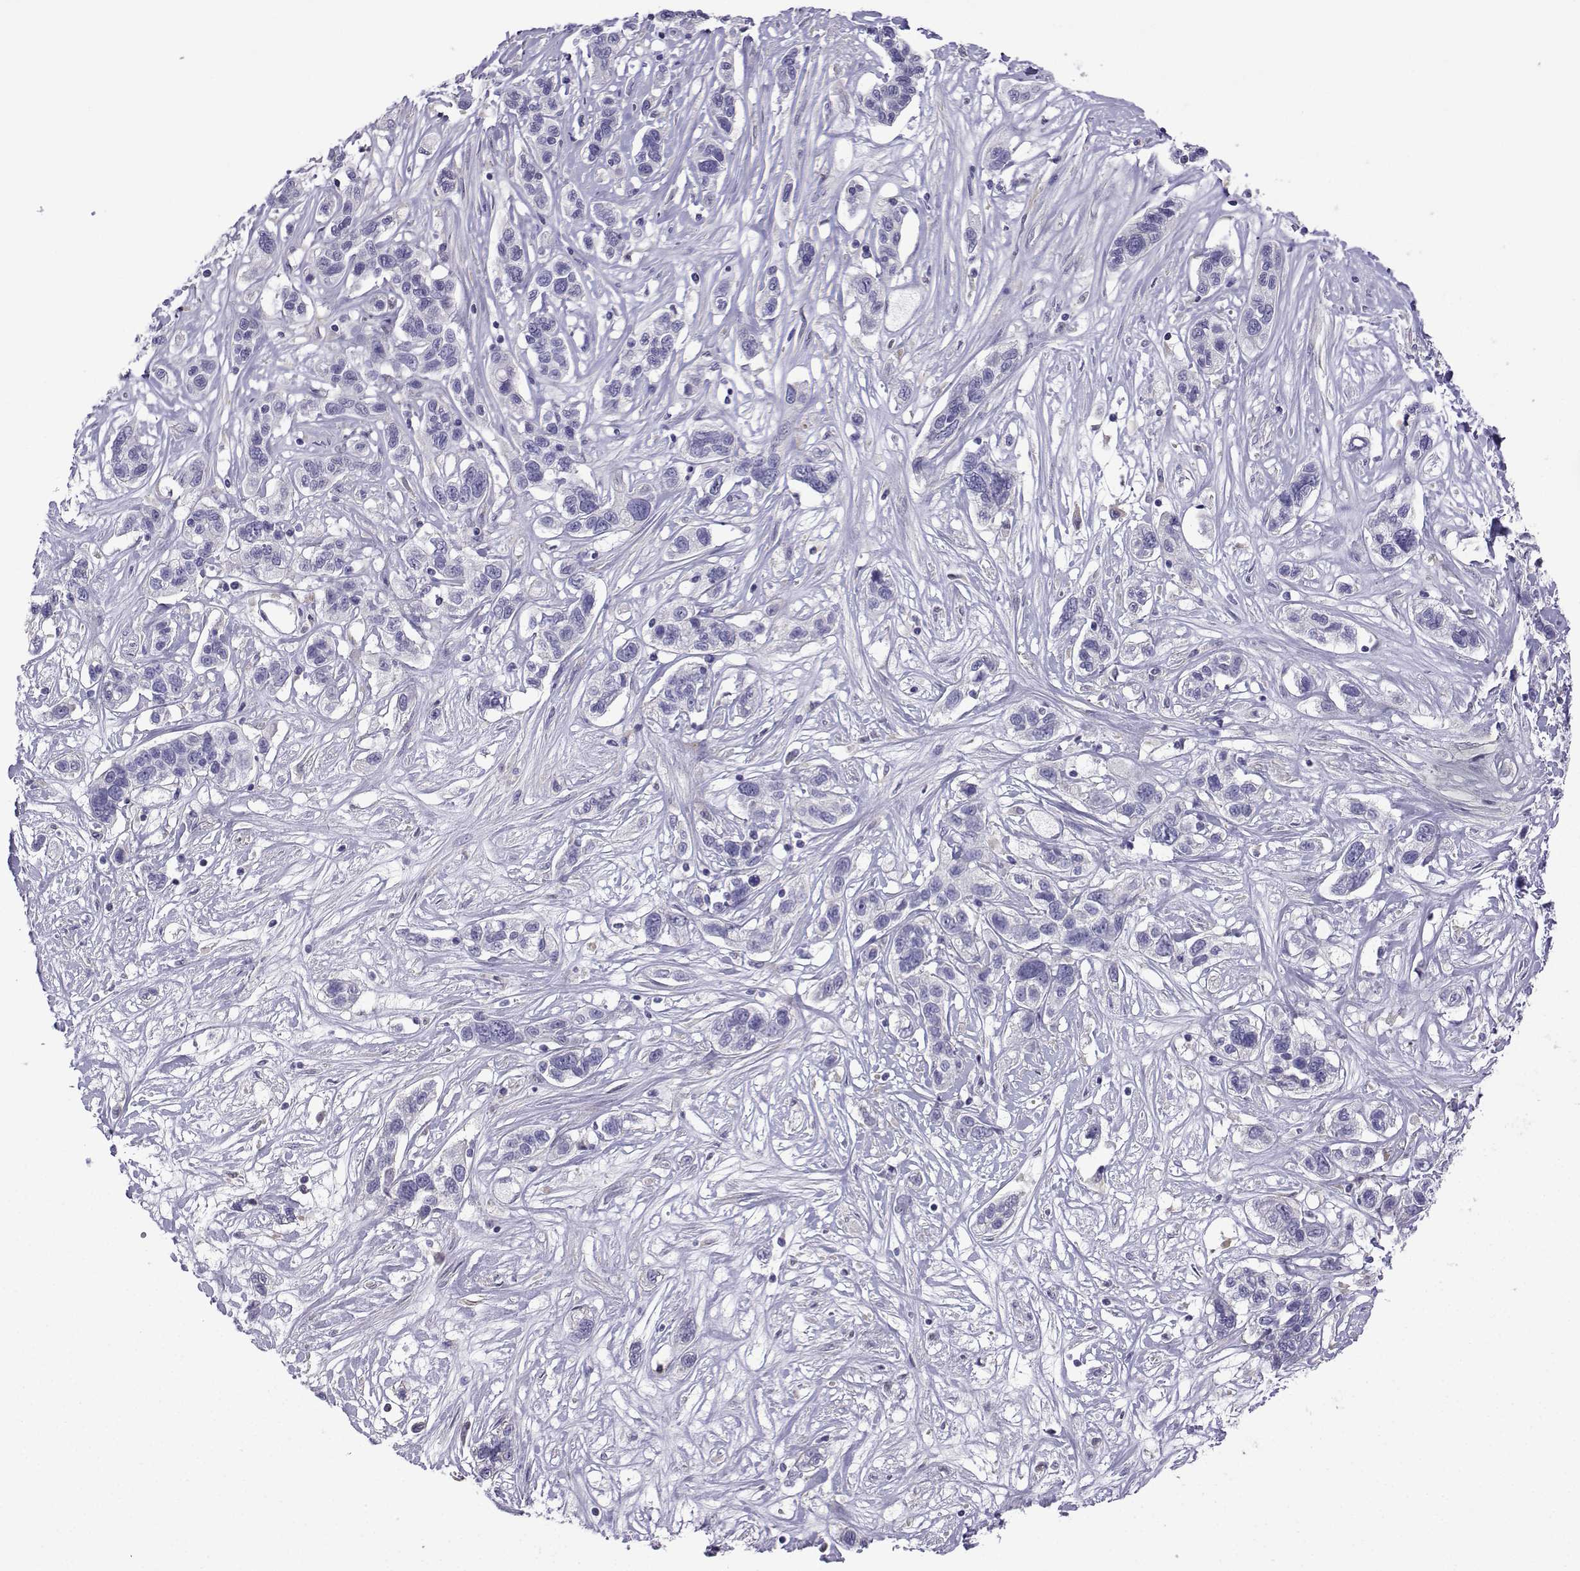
{"staining": {"intensity": "negative", "quantity": "none", "location": "none"}, "tissue": "liver cancer", "cell_type": "Tumor cells", "image_type": "cancer", "snomed": [{"axis": "morphology", "description": "Adenocarcinoma, NOS"}, {"axis": "morphology", "description": "Cholangiocarcinoma"}, {"axis": "topography", "description": "Liver"}], "caption": "DAB immunohistochemical staining of human liver cholangiocarcinoma exhibits no significant expression in tumor cells. (DAB (3,3'-diaminobenzidine) immunohistochemistry with hematoxylin counter stain).", "gene": "CFAP70", "patient": {"sex": "male", "age": 64}}